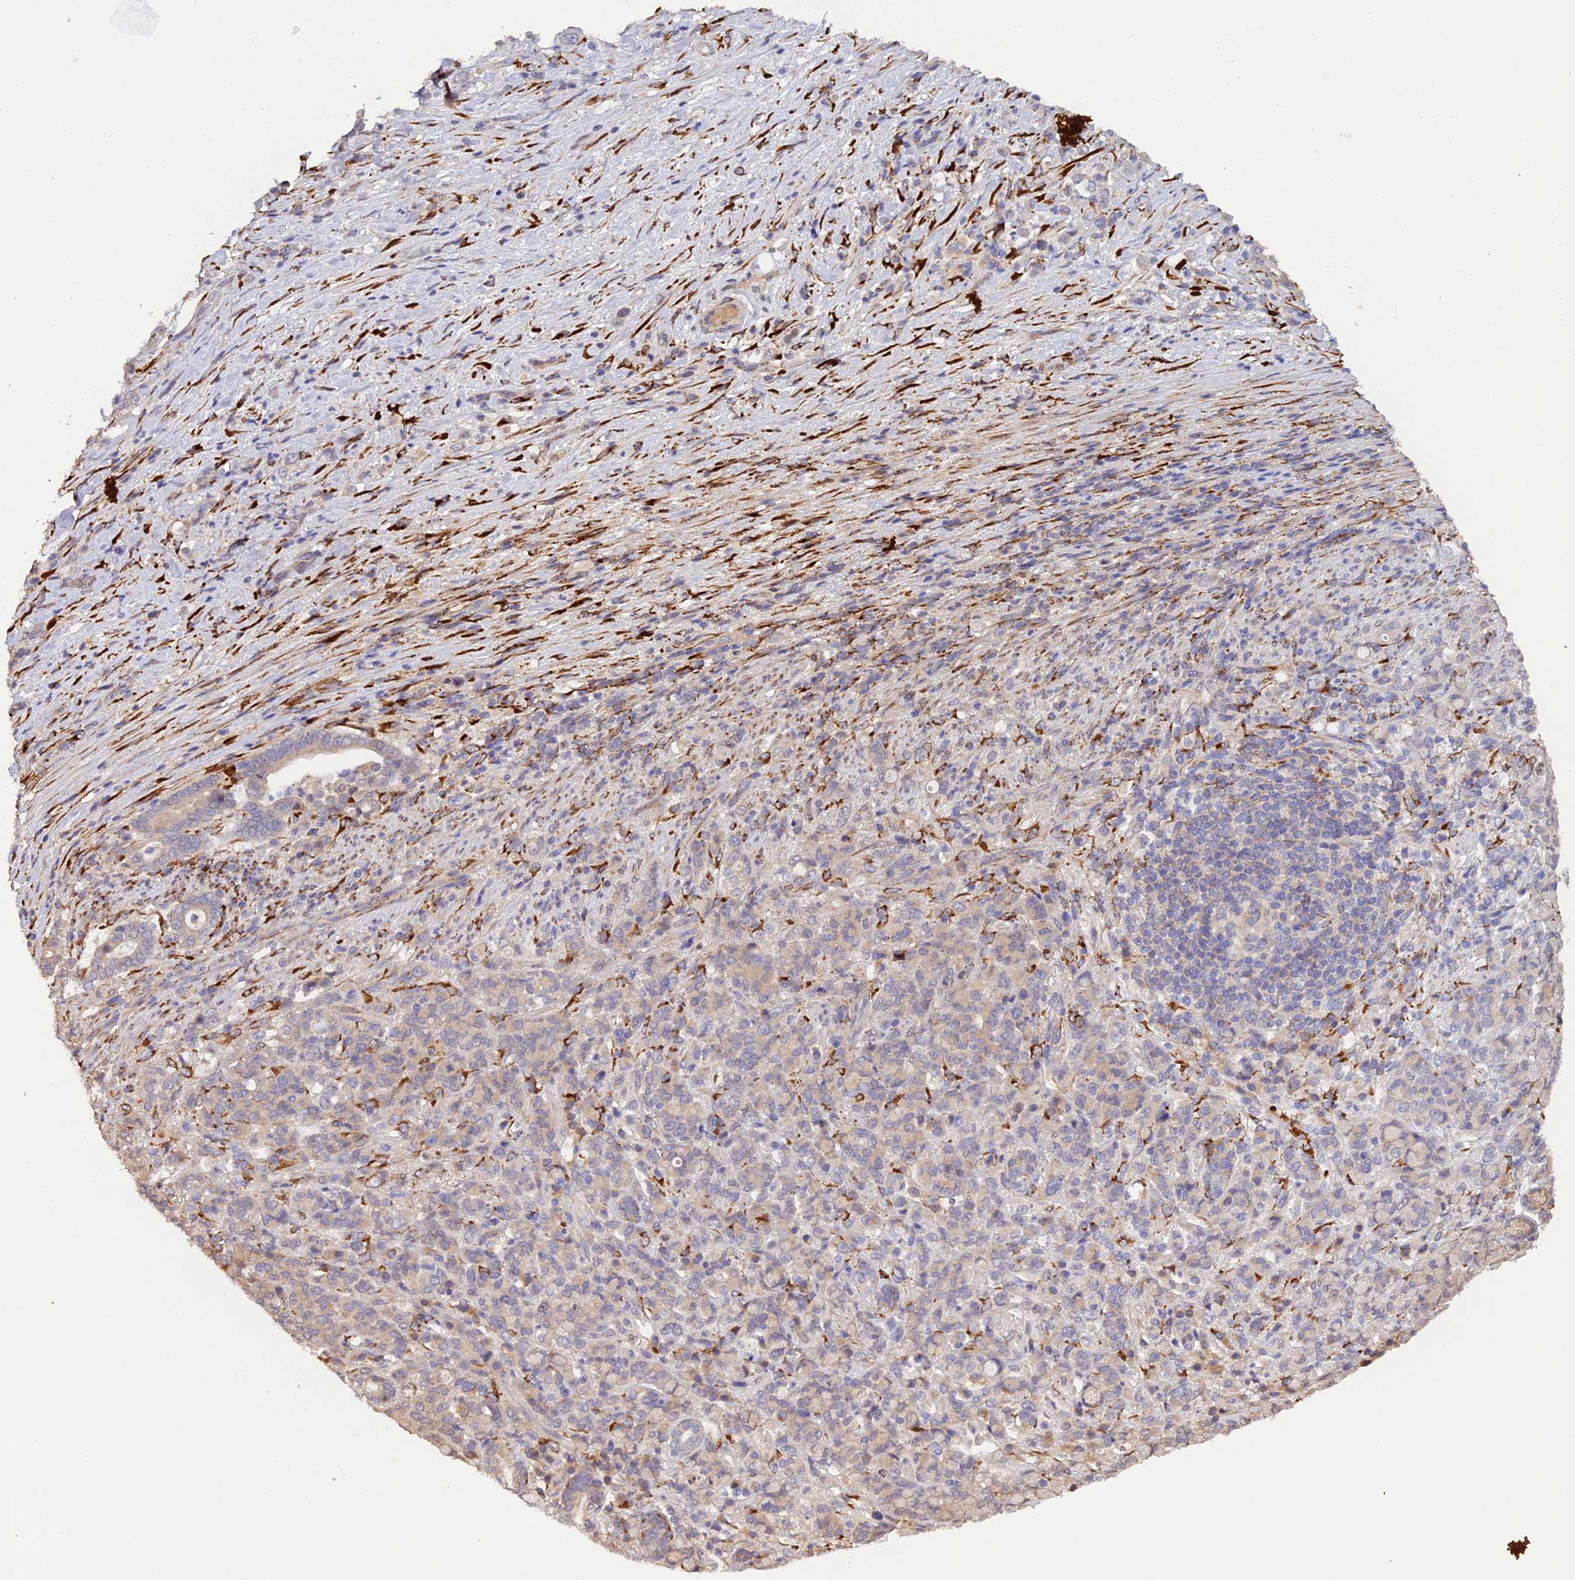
{"staining": {"intensity": "negative", "quantity": "none", "location": "none"}, "tissue": "stomach cancer", "cell_type": "Tumor cells", "image_type": "cancer", "snomed": [{"axis": "morphology", "description": "Adenocarcinoma, NOS"}, {"axis": "topography", "description": "Stomach"}], "caption": "Immunohistochemistry (IHC) histopathology image of neoplastic tissue: stomach adenocarcinoma stained with DAB (3,3'-diaminobenzidine) exhibits no significant protein staining in tumor cells. Brightfield microscopy of IHC stained with DAB (brown) and hematoxylin (blue), captured at high magnification.", "gene": "P3H3", "patient": {"sex": "female", "age": 79}}